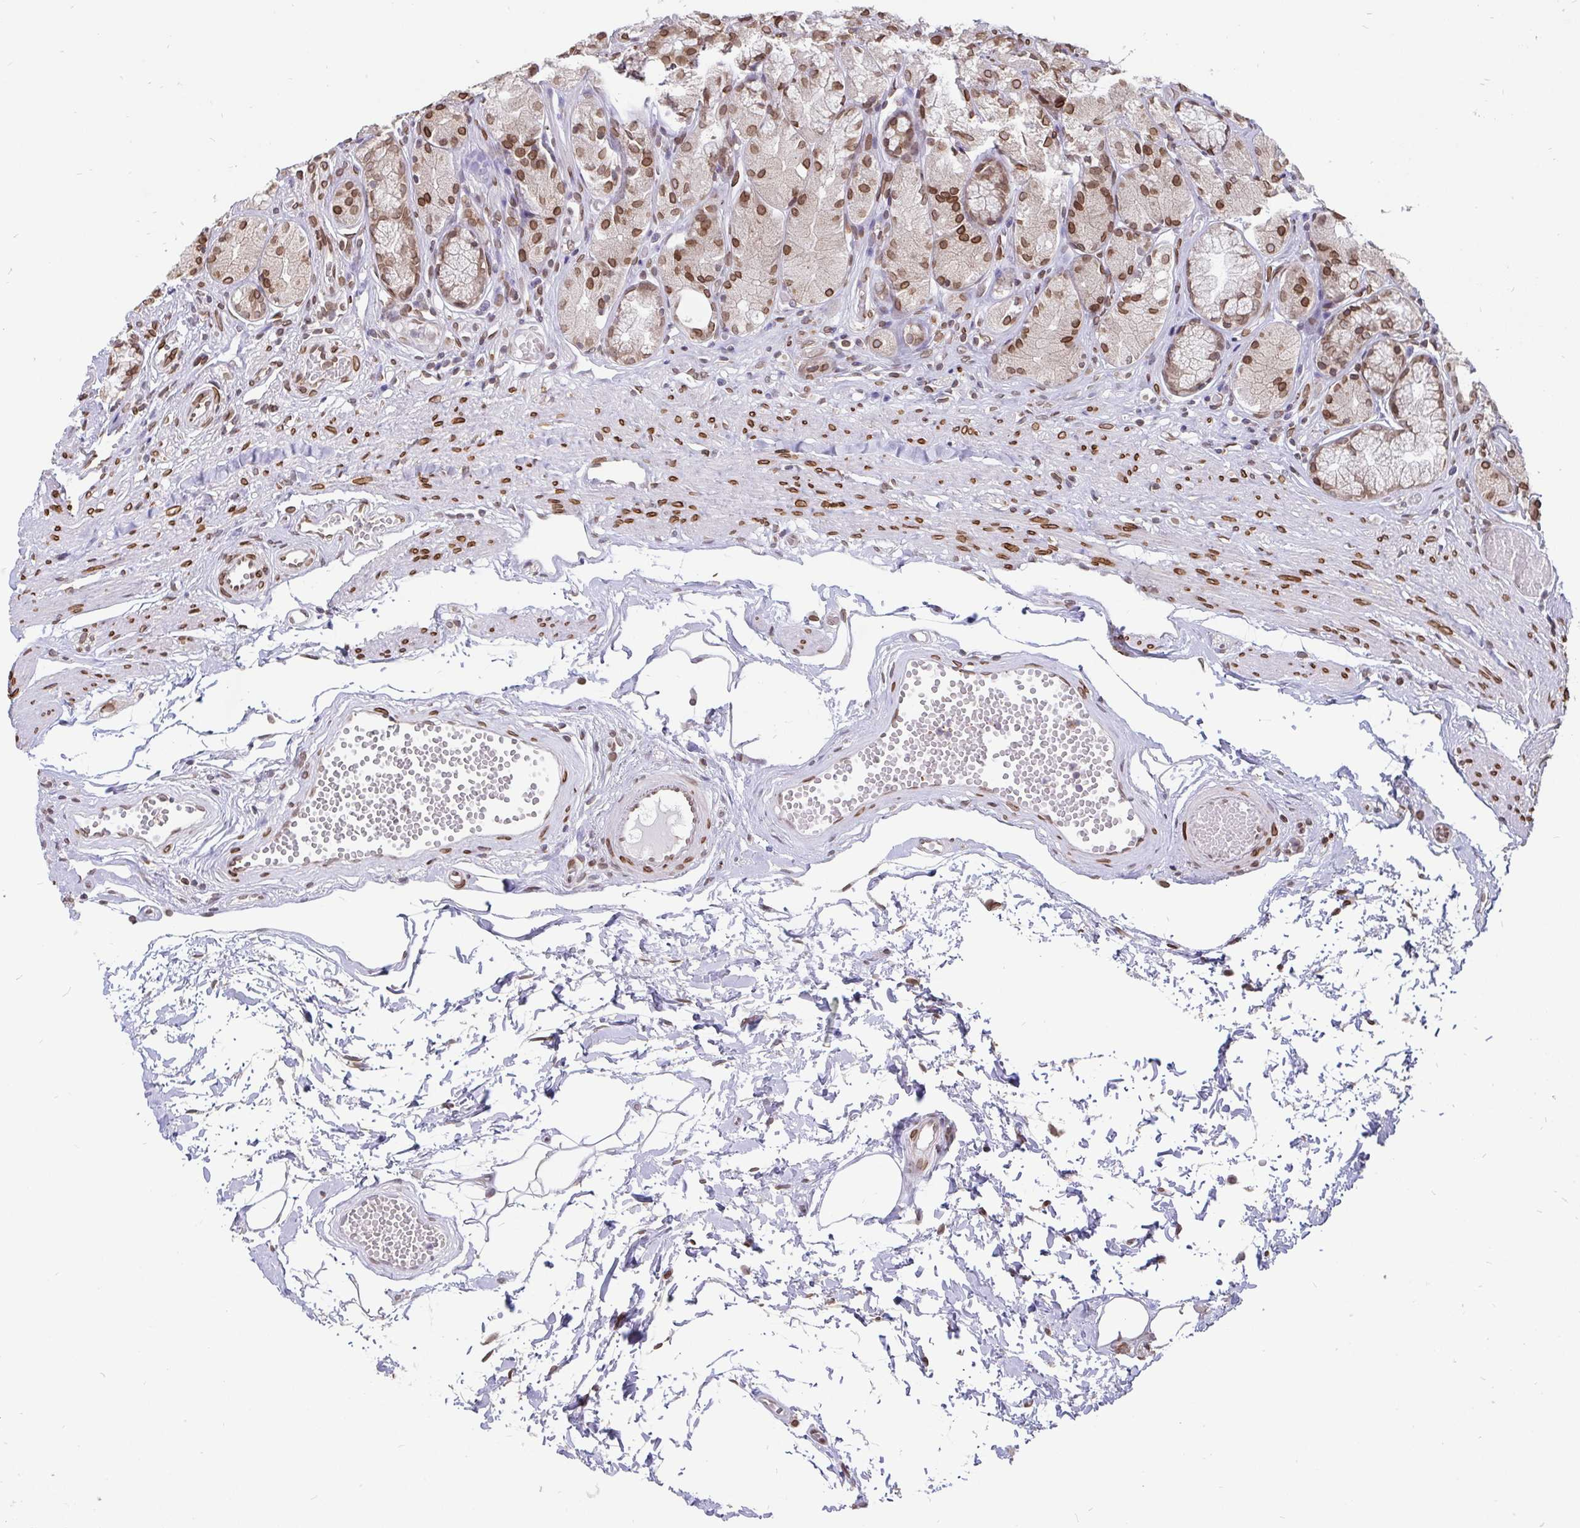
{"staining": {"intensity": "moderate", "quantity": "25%-75%", "location": "cytoplasmic/membranous,nuclear"}, "tissue": "stomach", "cell_type": "Glandular cells", "image_type": "normal", "snomed": [{"axis": "morphology", "description": "Normal tissue, NOS"}, {"axis": "topography", "description": "Stomach"}], "caption": "IHC of benign human stomach reveals medium levels of moderate cytoplasmic/membranous,nuclear staining in approximately 25%-75% of glandular cells.", "gene": "EMD", "patient": {"sex": "male", "age": 70}}